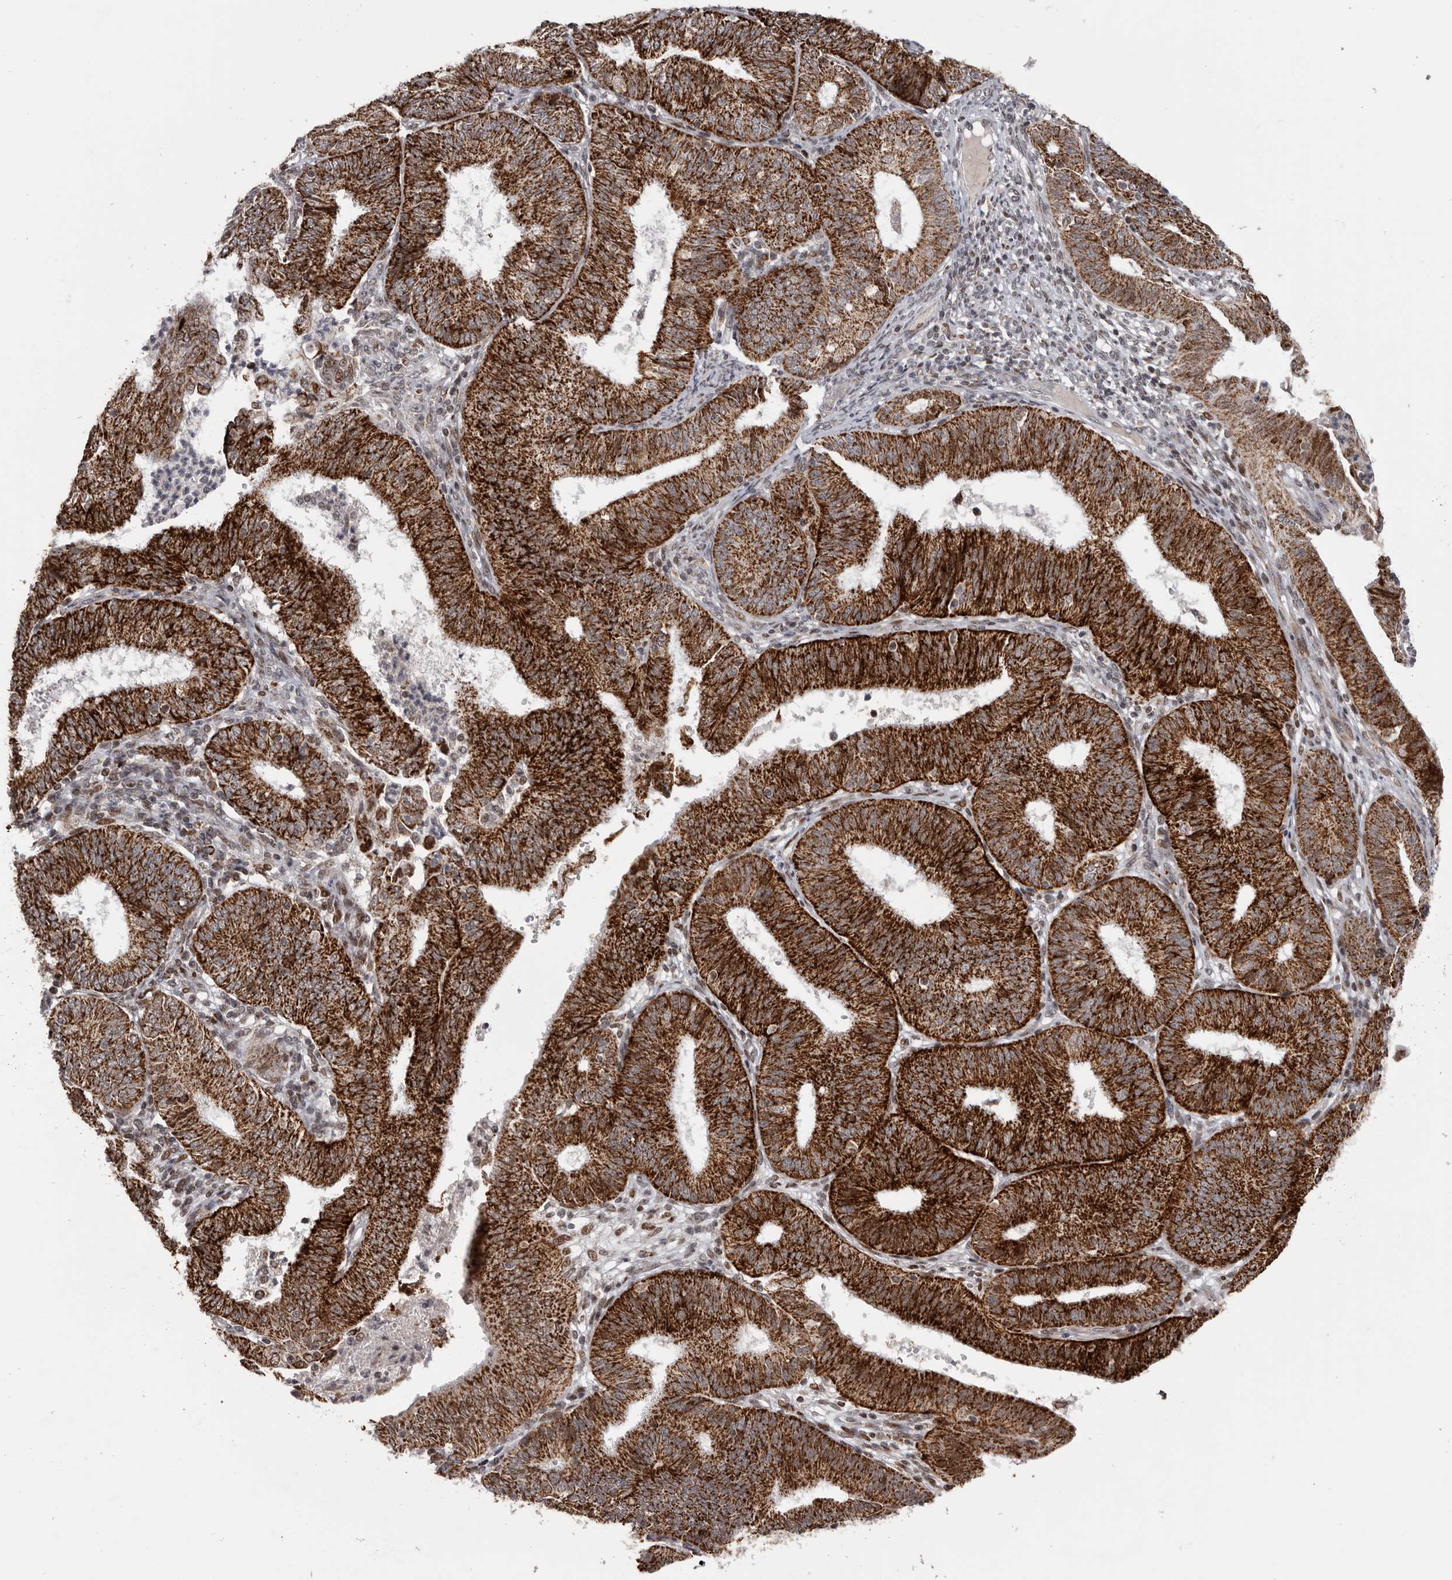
{"staining": {"intensity": "strong", "quantity": ">75%", "location": "cytoplasmic/membranous"}, "tissue": "endometrial cancer", "cell_type": "Tumor cells", "image_type": "cancer", "snomed": [{"axis": "morphology", "description": "Adenocarcinoma, NOS"}, {"axis": "topography", "description": "Endometrium"}], "caption": "This image shows immunohistochemistry (IHC) staining of endometrial adenocarcinoma, with high strong cytoplasmic/membranous staining in about >75% of tumor cells.", "gene": "C17orf99", "patient": {"sex": "female", "age": 51}}